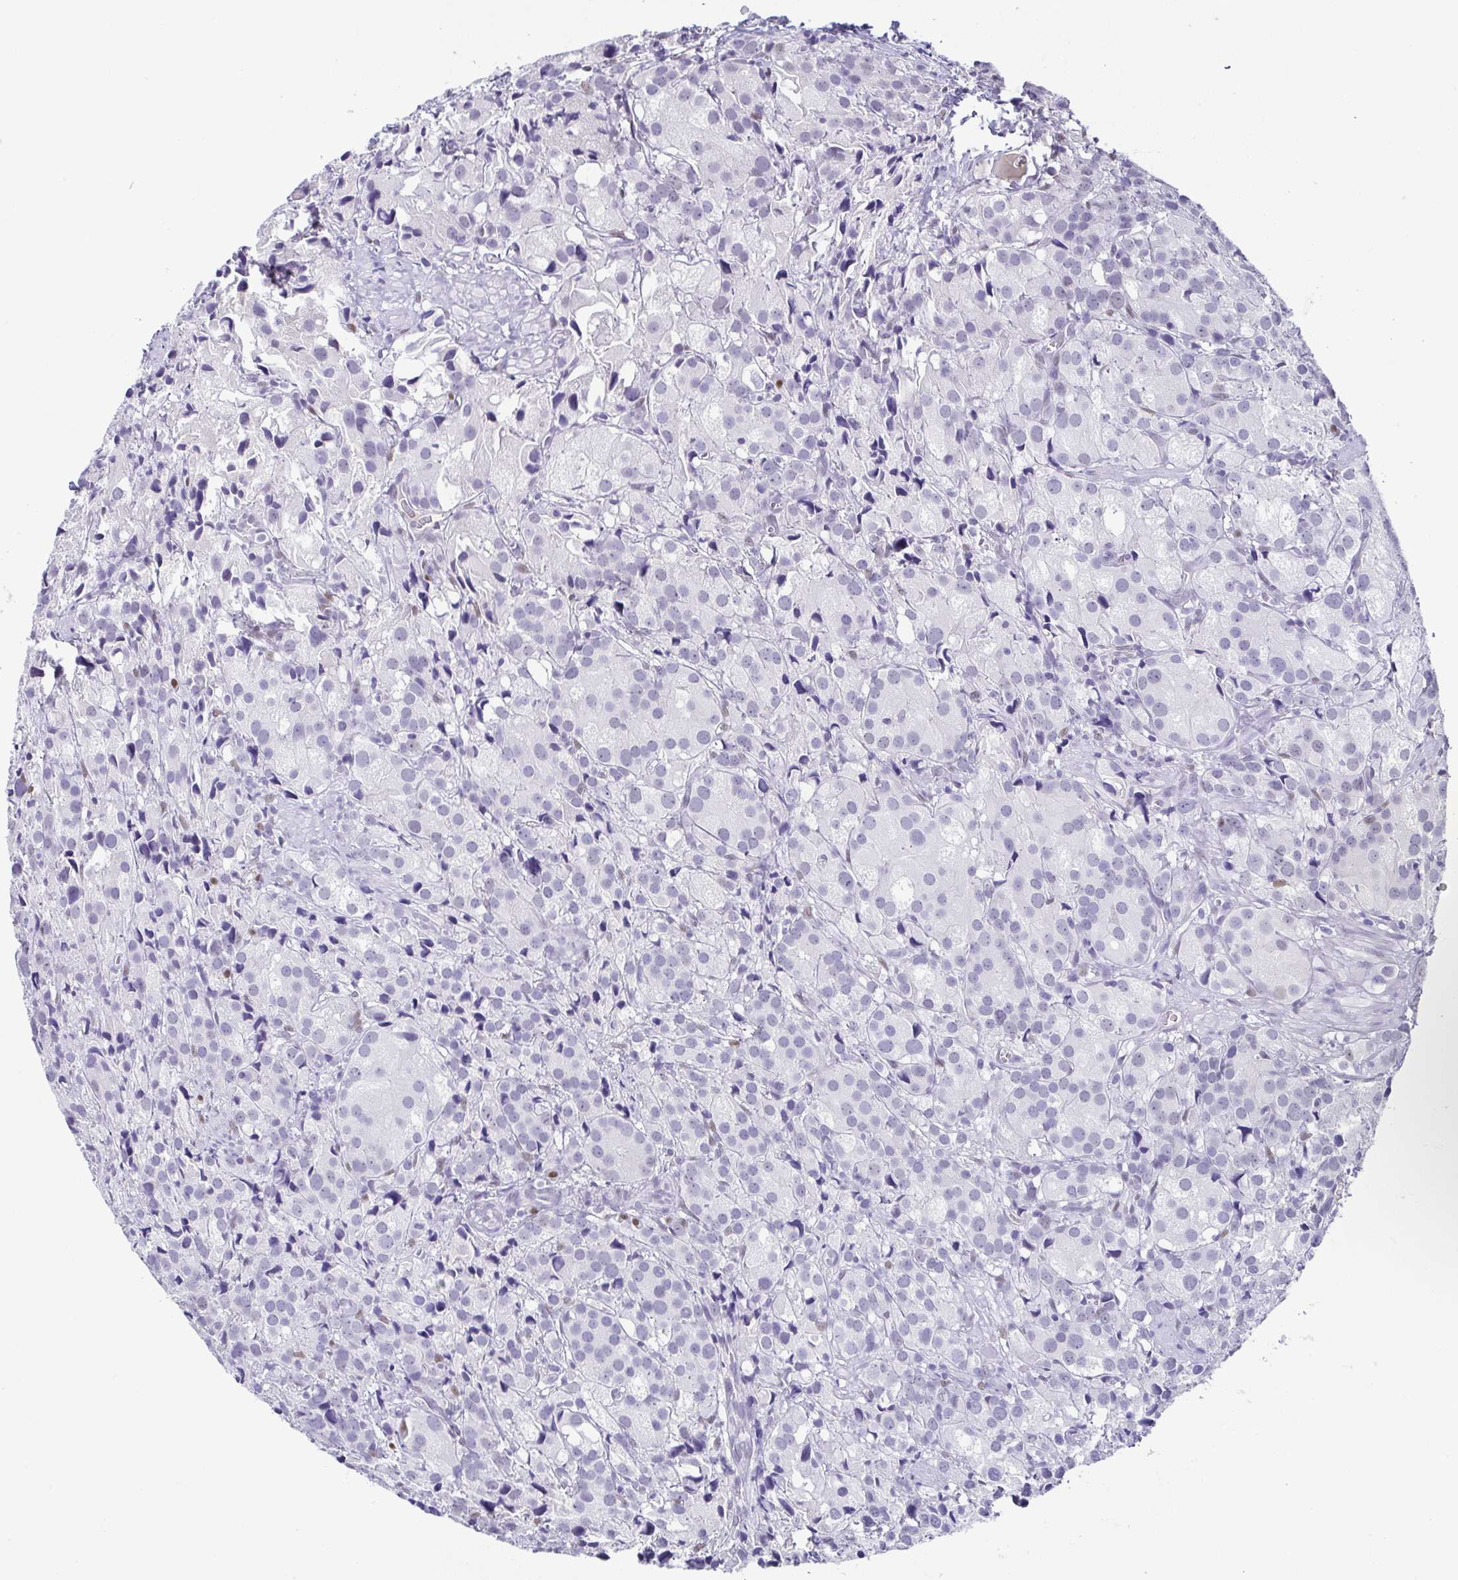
{"staining": {"intensity": "negative", "quantity": "none", "location": "none"}, "tissue": "prostate cancer", "cell_type": "Tumor cells", "image_type": "cancer", "snomed": [{"axis": "morphology", "description": "Adenocarcinoma, High grade"}, {"axis": "topography", "description": "Prostate"}], "caption": "Prostate cancer was stained to show a protein in brown. There is no significant positivity in tumor cells.", "gene": "TCF3", "patient": {"sex": "male", "age": 86}}